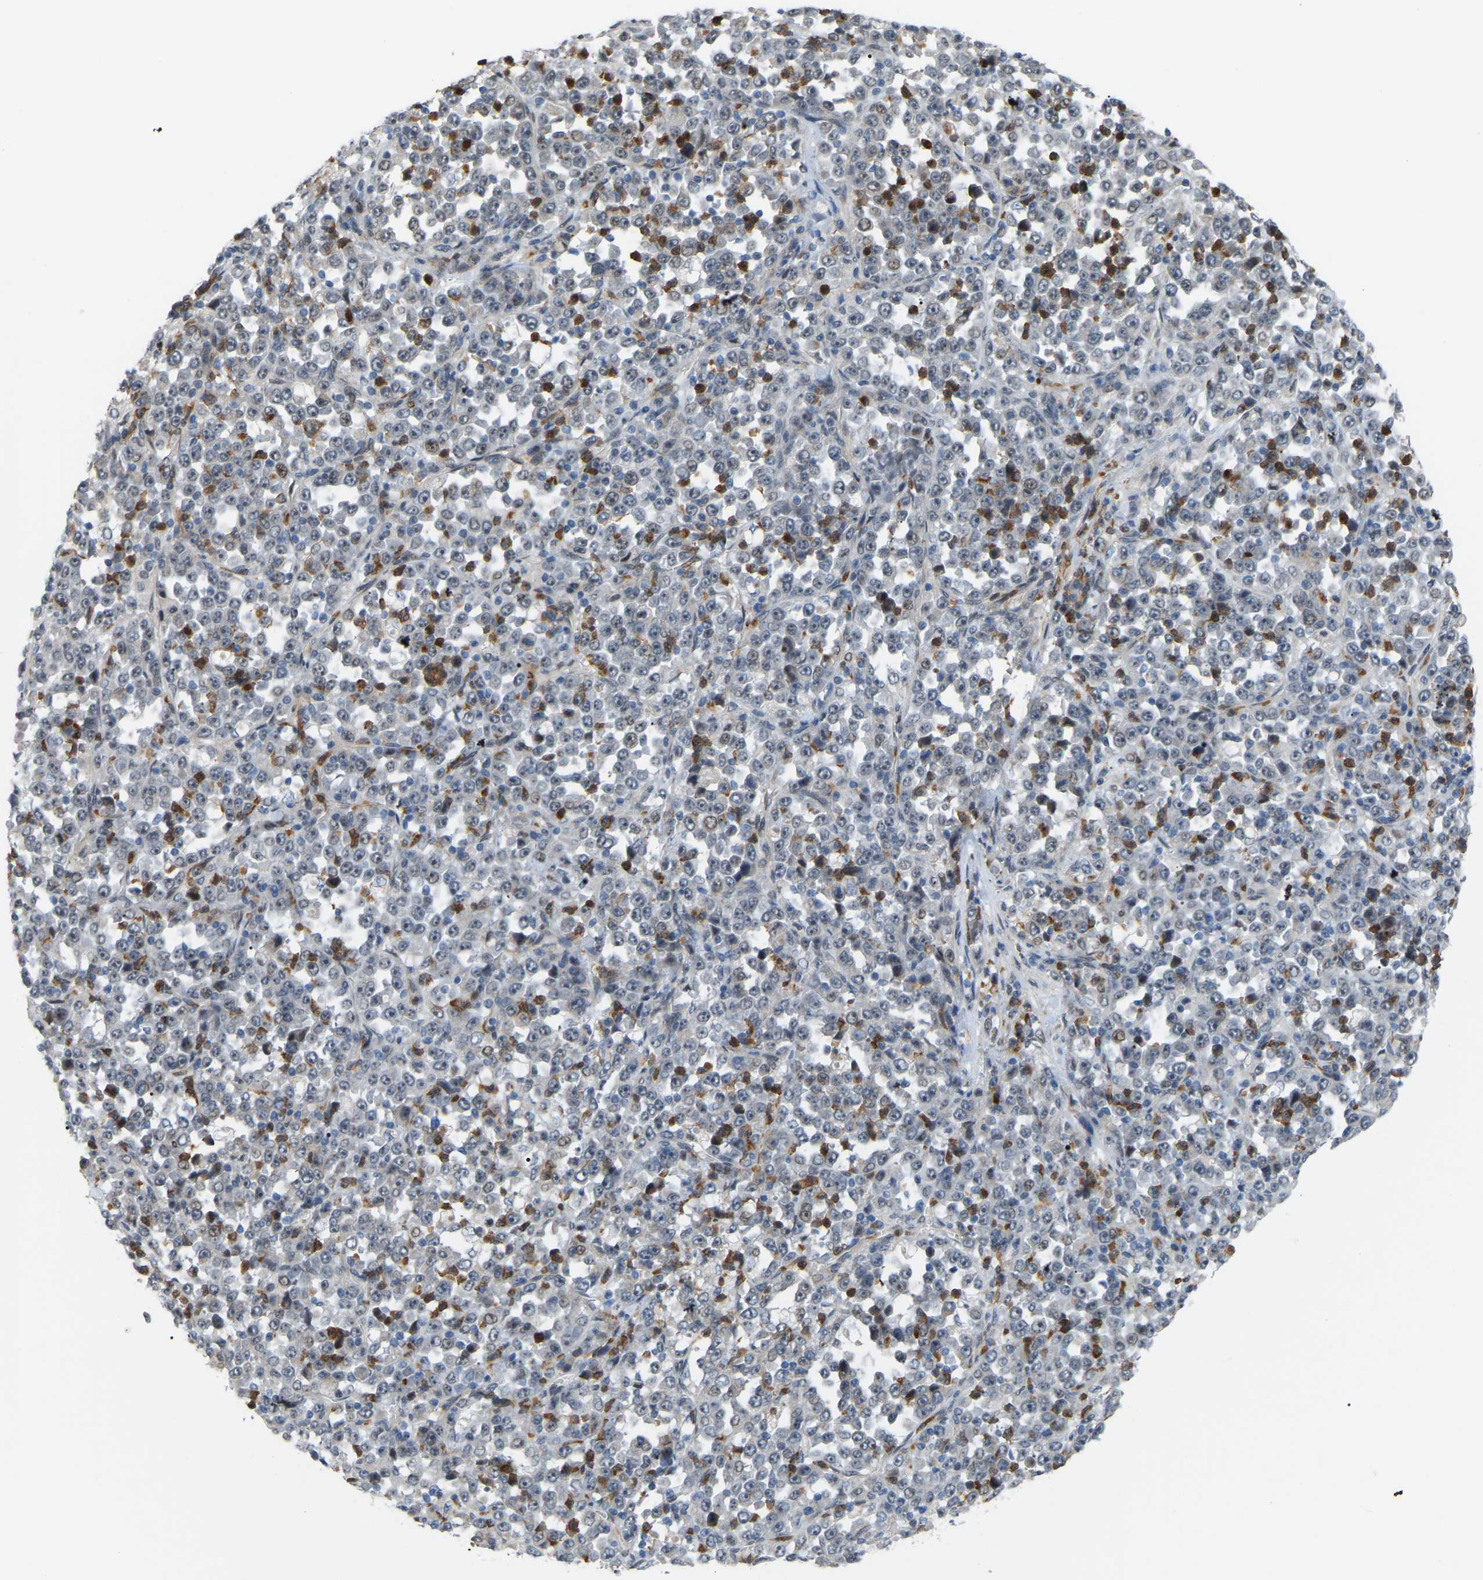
{"staining": {"intensity": "negative", "quantity": "none", "location": "none"}, "tissue": "stomach cancer", "cell_type": "Tumor cells", "image_type": "cancer", "snomed": [{"axis": "morphology", "description": "Normal tissue, NOS"}, {"axis": "morphology", "description": "Adenocarcinoma, NOS"}, {"axis": "topography", "description": "Stomach, upper"}, {"axis": "topography", "description": "Stomach"}], "caption": "A histopathology image of stomach cancer stained for a protein shows no brown staining in tumor cells.", "gene": "CROT", "patient": {"sex": "male", "age": 59}}